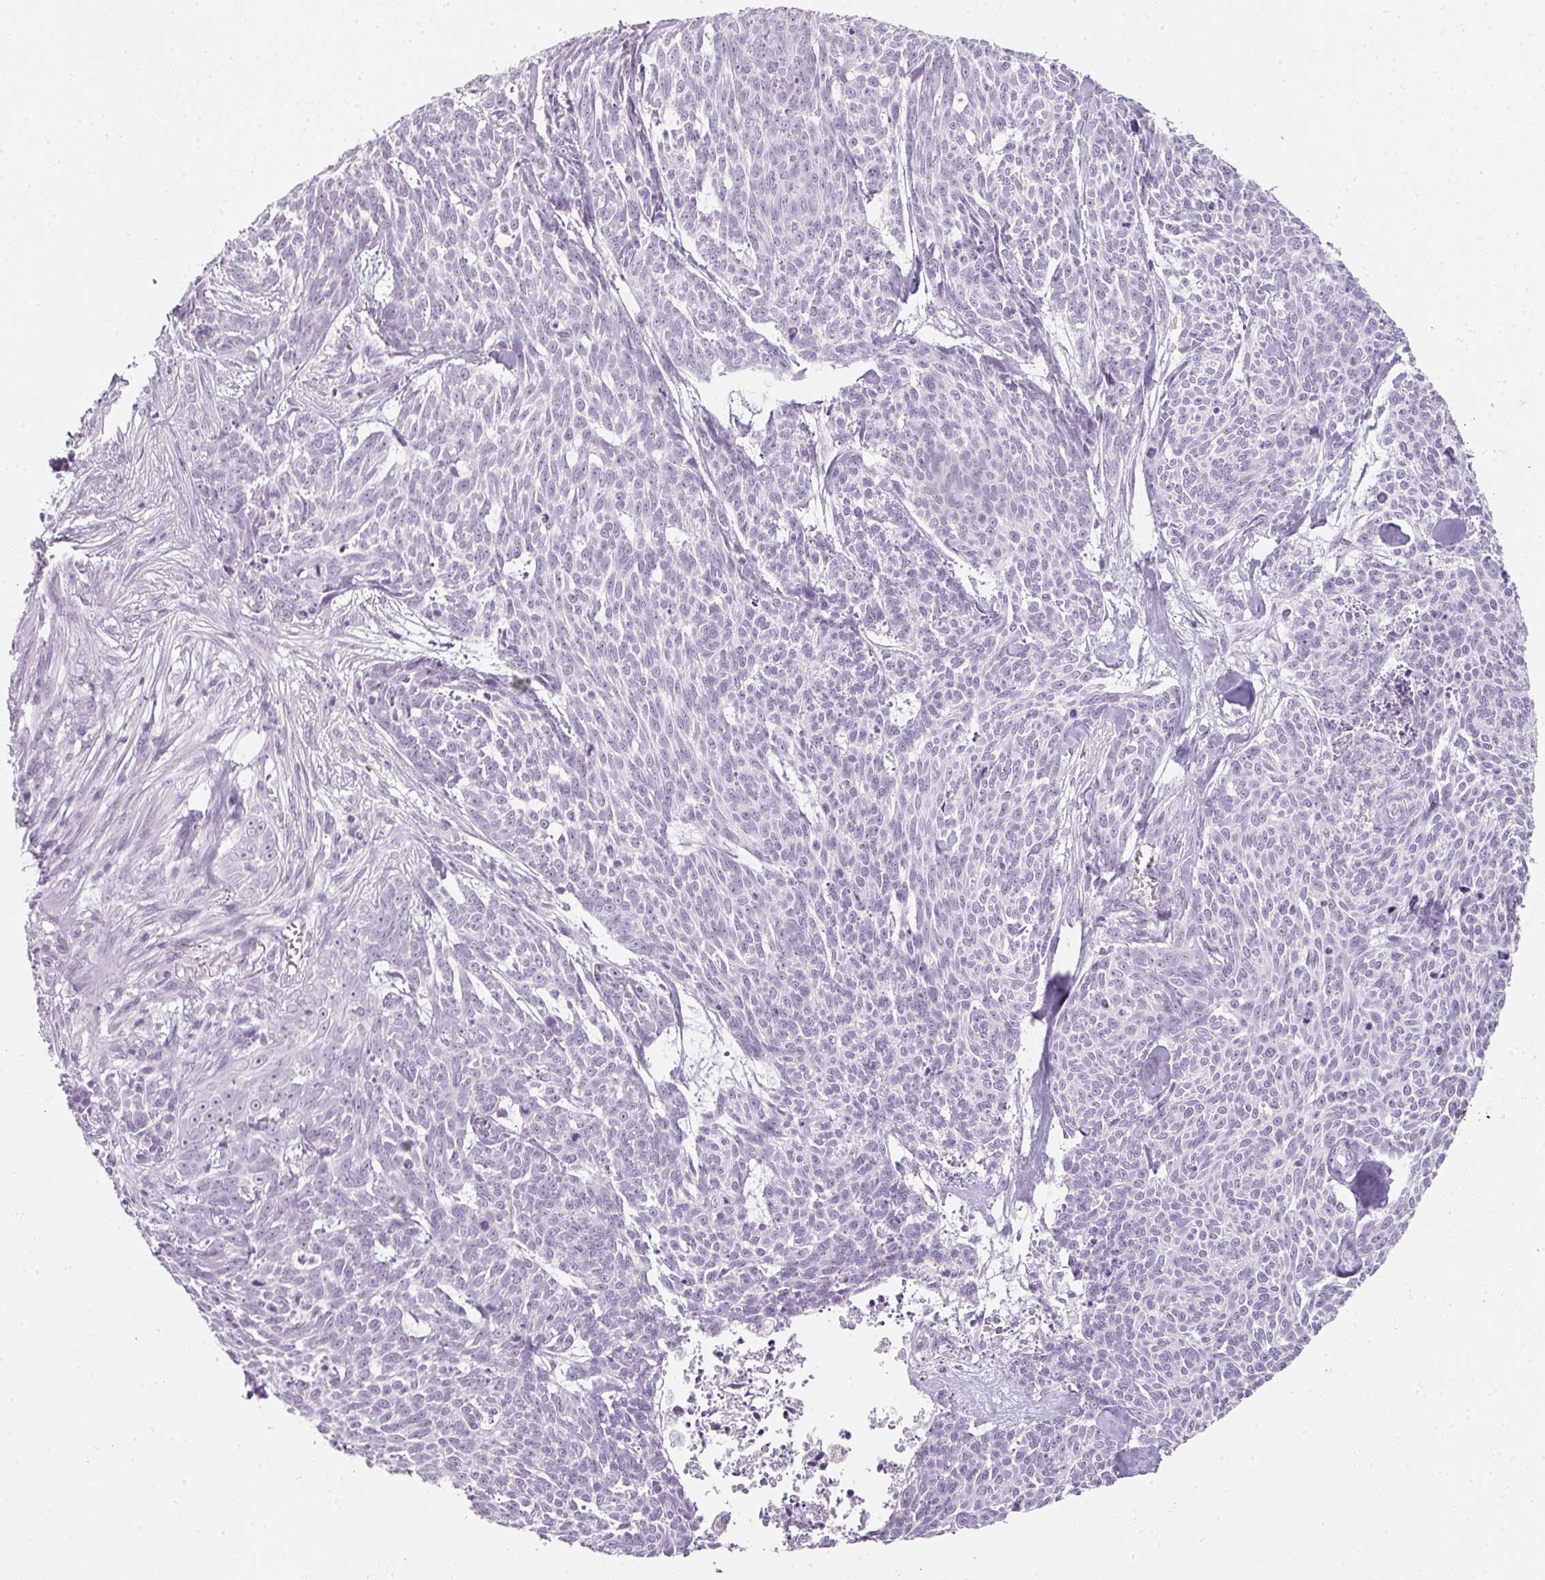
{"staining": {"intensity": "negative", "quantity": "none", "location": "none"}, "tissue": "skin cancer", "cell_type": "Tumor cells", "image_type": "cancer", "snomed": [{"axis": "morphology", "description": "Basal cell carcinoma"}, {"axis": "topography", "description": "Skin"}], "caption": "There is no significant expression in tumor cells of skin cancer.", "gene": "TMEM42", "patient": {"sex": "female", "age": 93}}